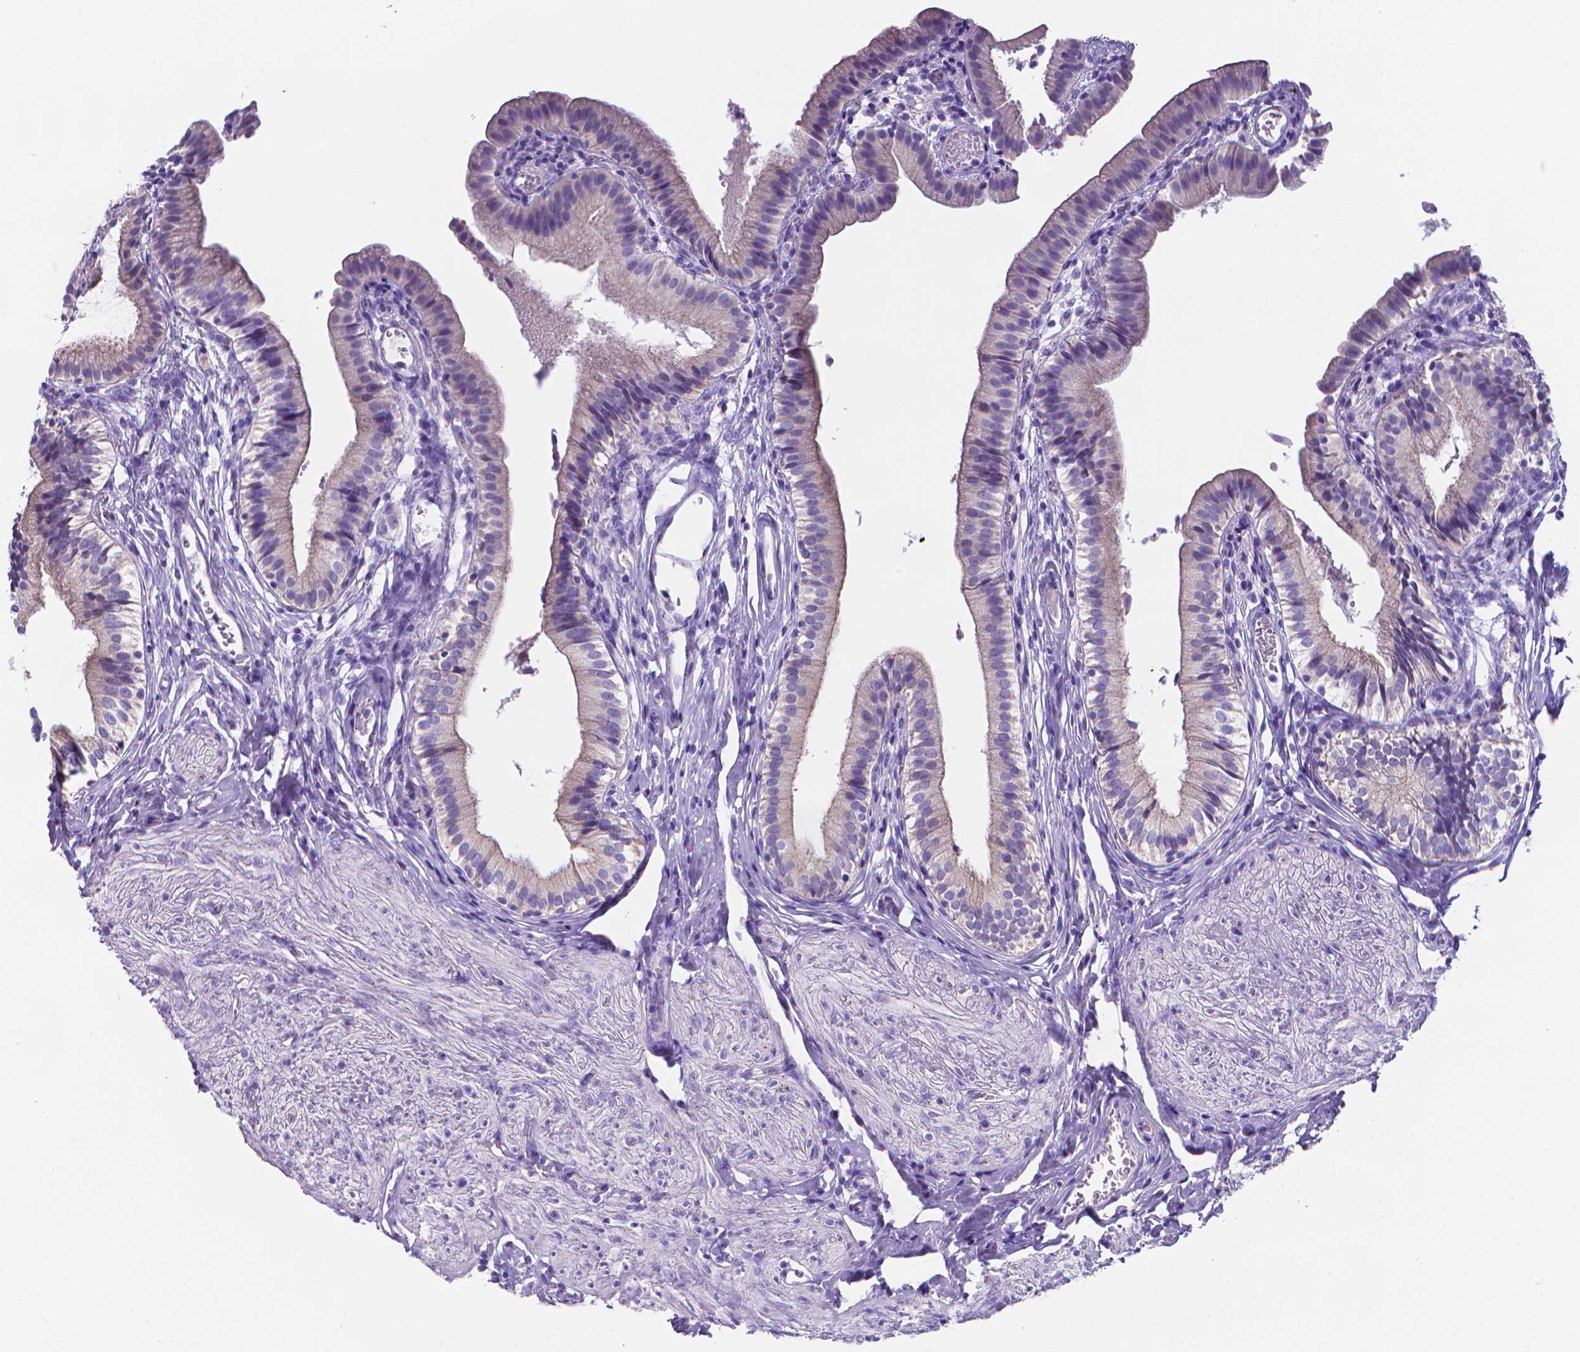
{"staining": {"intensity": "negative", "quantity": "none", "location": "none"}, "tissue": "gallbladder", "cell_type": "Glandular cells", "image_type": "normal", "snomed": [{"axis": "morphology", "description": "Normal tissue, NOS"}, {"axis": "topography", "description": "Gallbladder"}, {"axis": "topography", "description": "Peripheral nerve tissue"}], "caption": "Immunohistochemistry histopathology image of benign gallbladder: human gallbladder stained with DAB (3,3'-diaminobenzidine) displays no significant protein expression in glandular cells.", "gene": "LRRC73", "patient": {"sex": "male", "age": 17}}